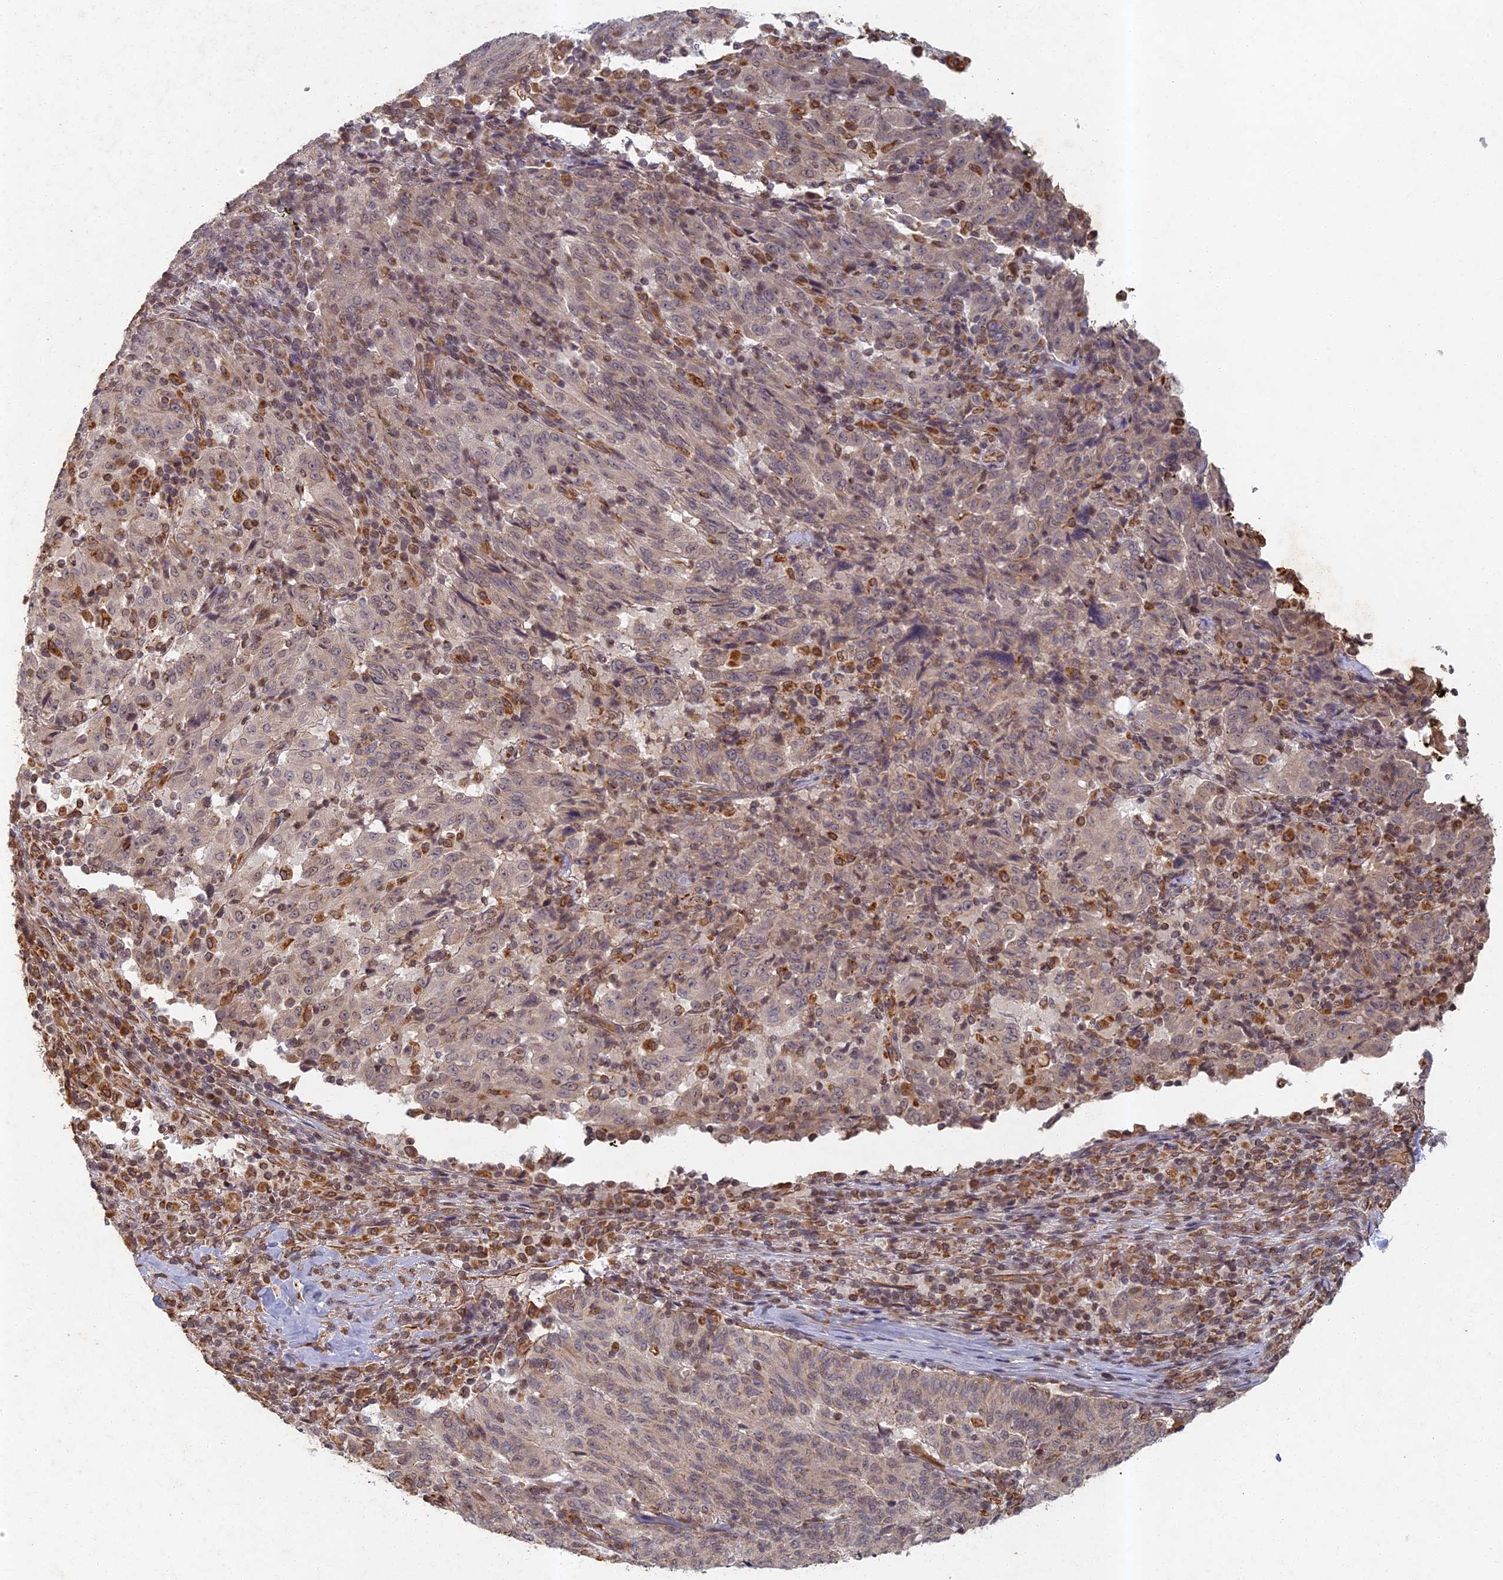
{"staining": {"intensity": "negative", "quantity": "none", "location": "none"}, "tissue": "pancreatic cancer", "cell_type": "Tumor cells", "image_type": "cancer", "snomed": [{"axis": "morphology", "description": "Adenocarcinoma, NOS"}, {"axis": "topography", "description": "Pancreas"}], "caption": "IHC of human pancreatic adenocarcinoma demonstrates no staining in tumor cells.", "gene": "ABCB10", "patient": {"sex": "male", "age": 63}}